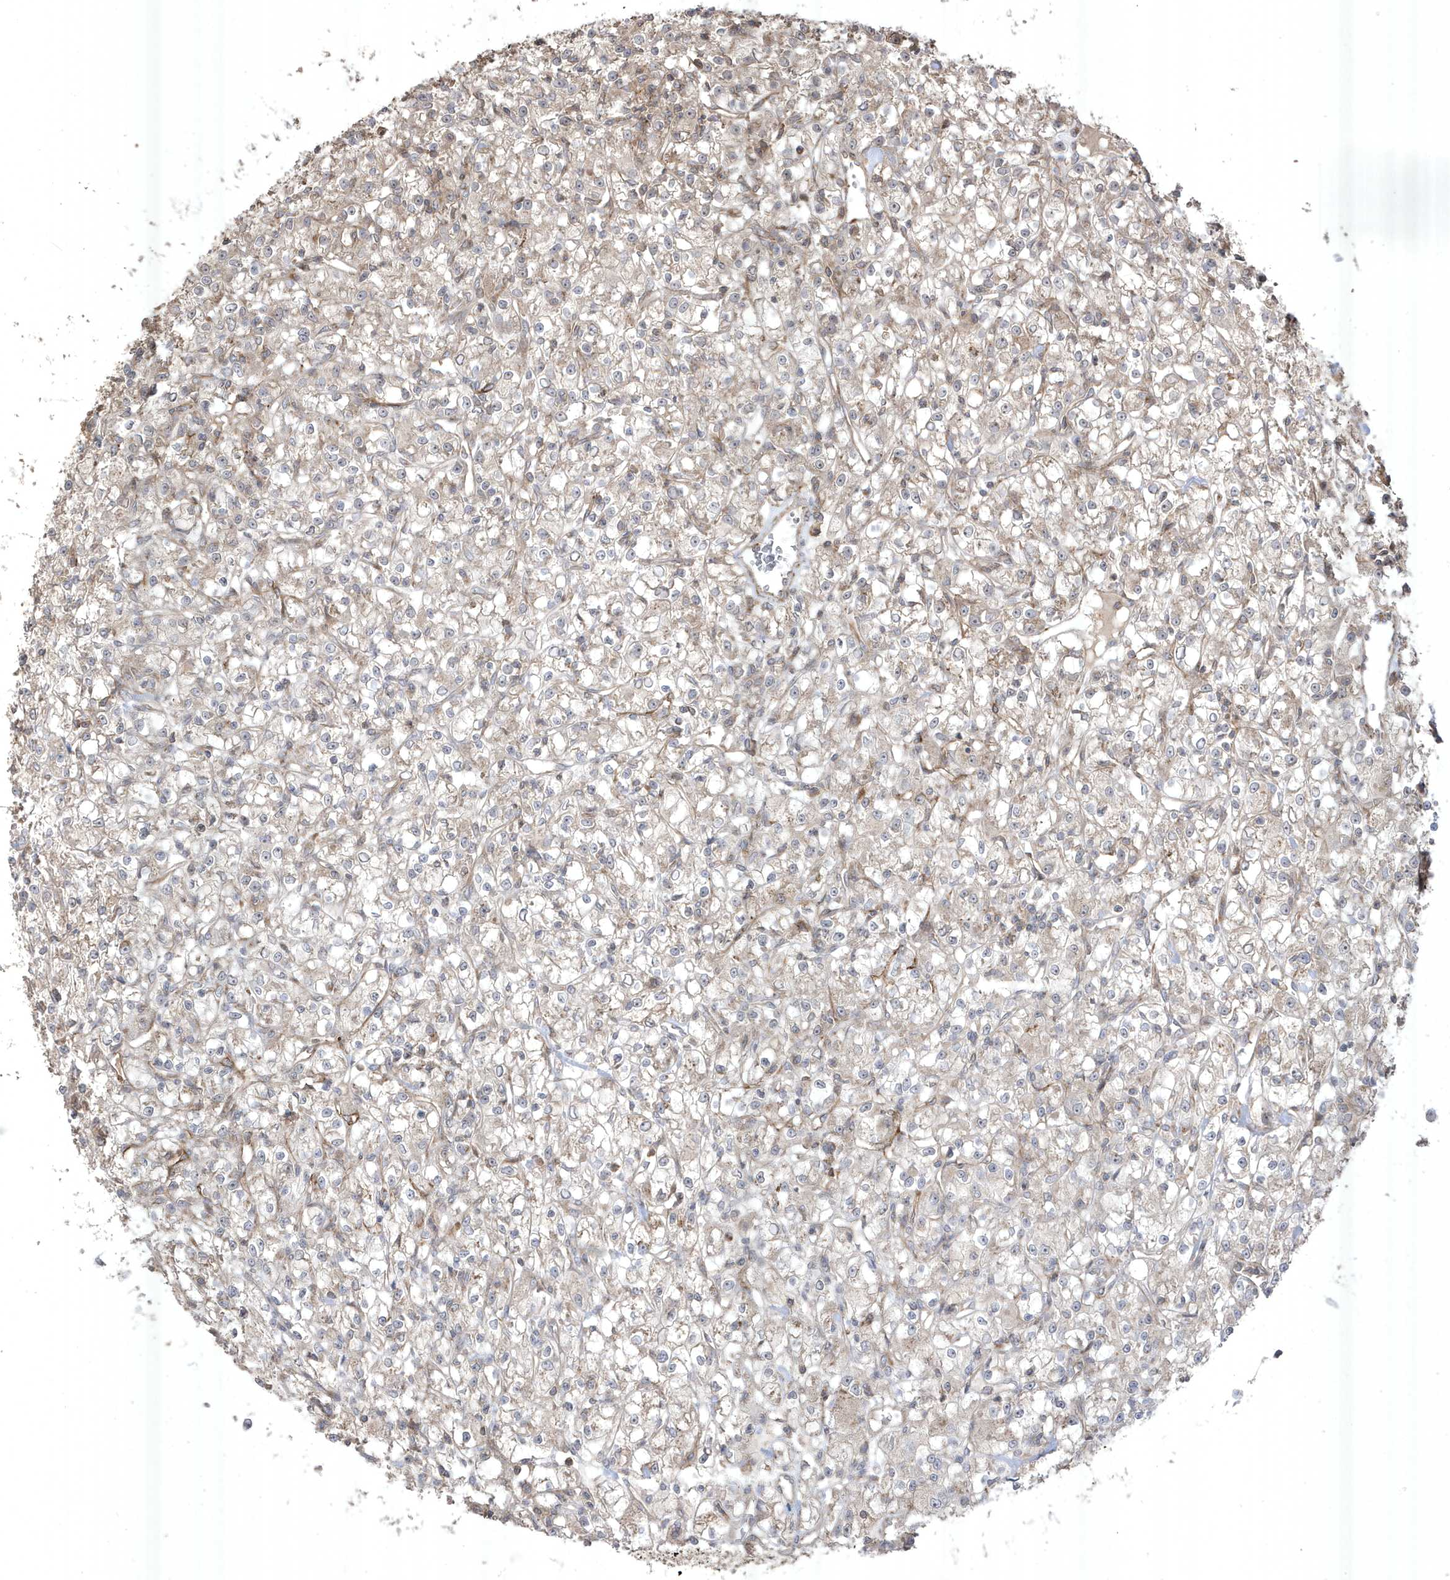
{"staining": {"intensity": "weak", "quantity": "<25%", "location": "cytoplasmic/membranous"}, "tissue": "renal cancer", "cell_type": "Tumor cells", "image_type": "cancer", "snomed": [{"axis": "morphology", "description": "Adenocarcinoma, NOS"}, {"axis": "topography", "description": "Kidney"}], "caption": "An image of human renal cancer is negative for staining in tumor cells. (DAB immunohistochemistry with hematoxylin counter stain).", "gene": "CETN3", "patient": {"sex": "female", "age": 59}}